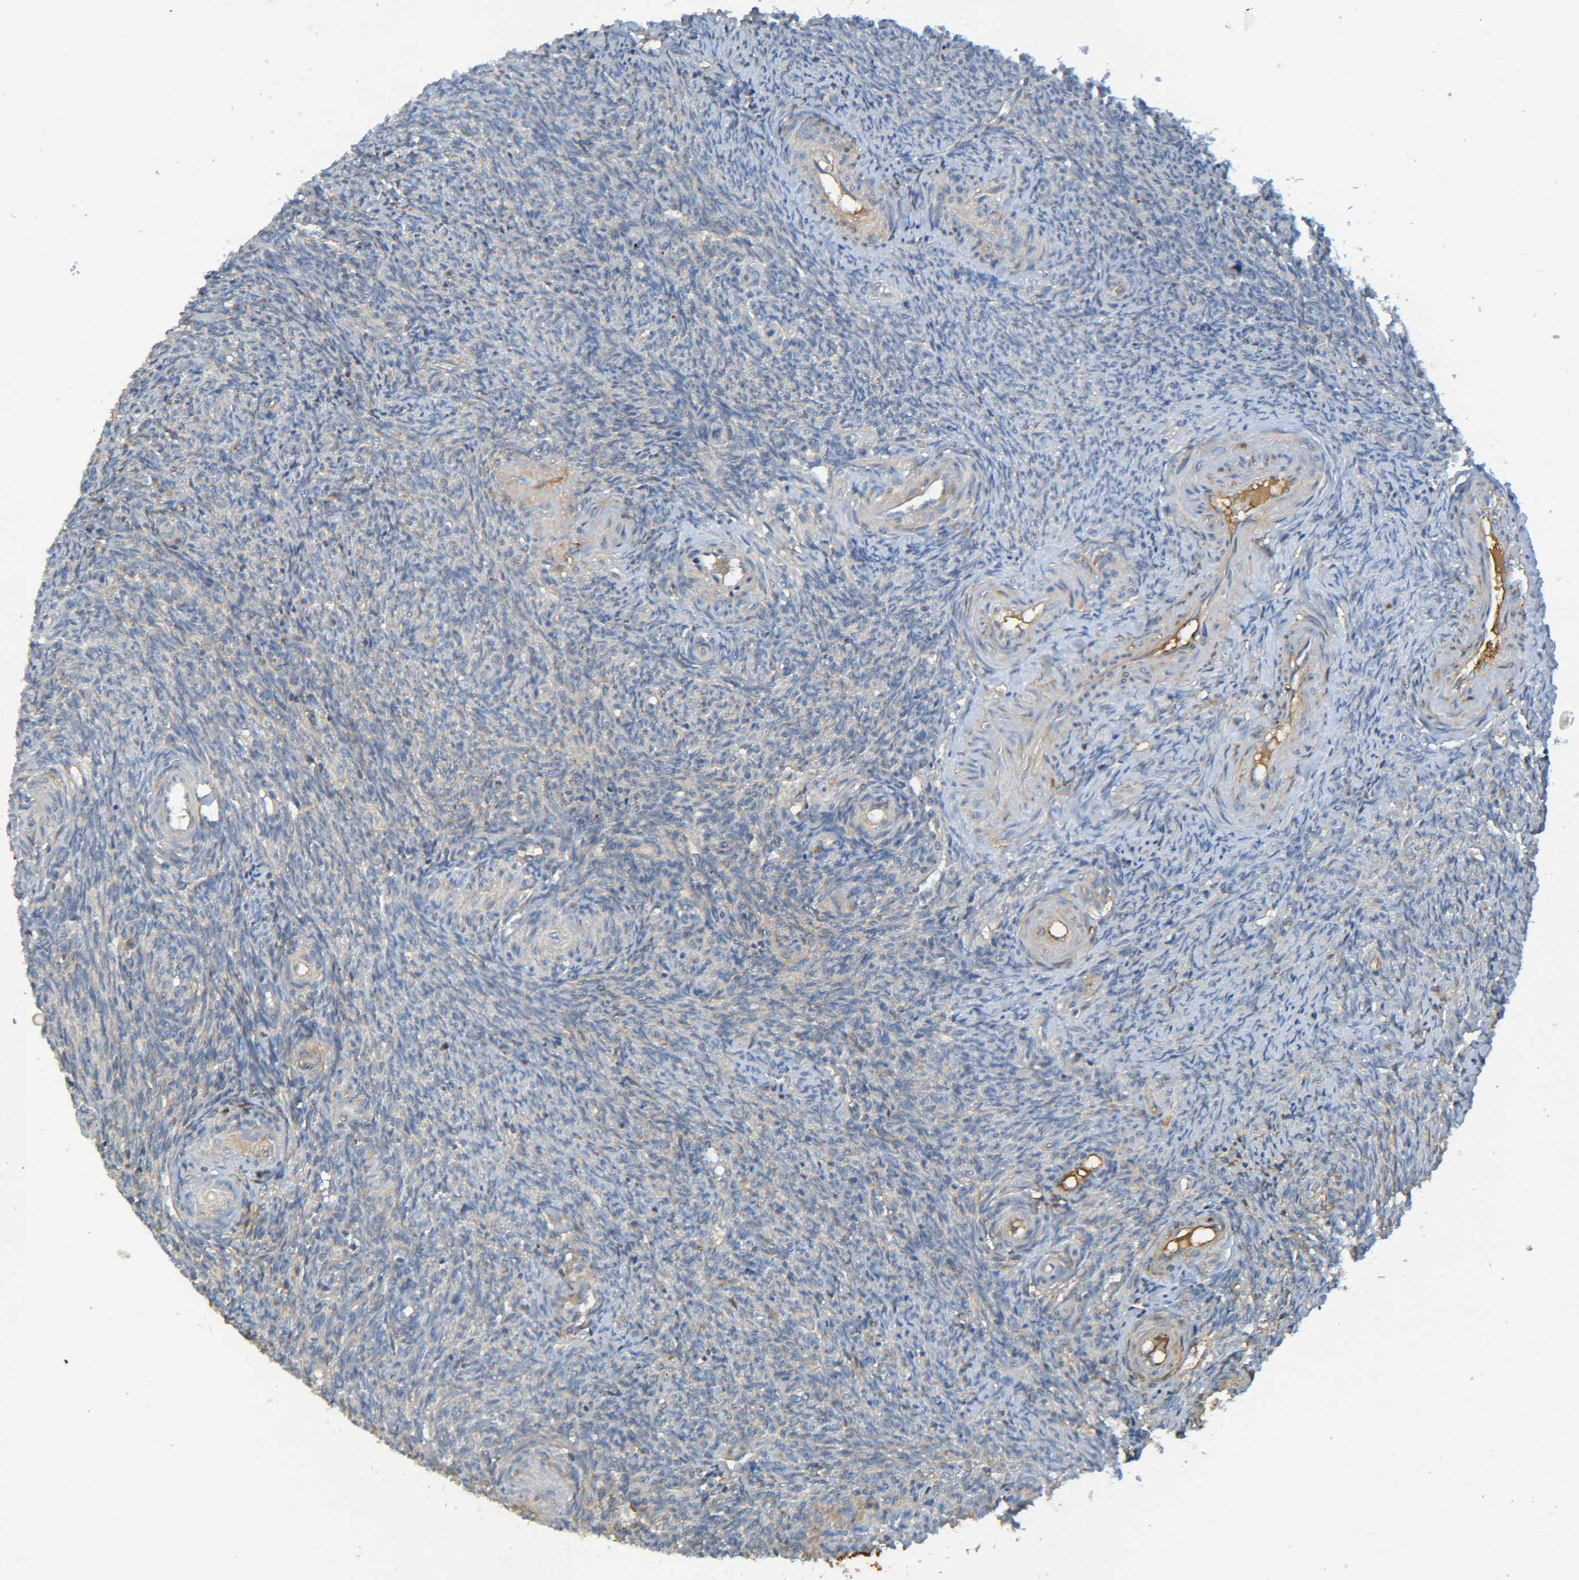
{"staining": {"intensity": "negative", "quantity": "none", "location": "none"}, "tissue": "ovary", "cell_type": "Follicle cells", "image_type": "normal", "snomed": [{"axis": "morphology", "description": "Normal tissue, NOS"}, {"axis": "topography", "description": "Ovary"}], "caption": "Immunohistochemistry micrograph of benign ovary: ovary stained with DAB (3,3'-diaminobenzidine) reveals no significant protein positivity in follicle cells.", "gene": "C1QA", "patient": {"sex": "female", "age": 41}}